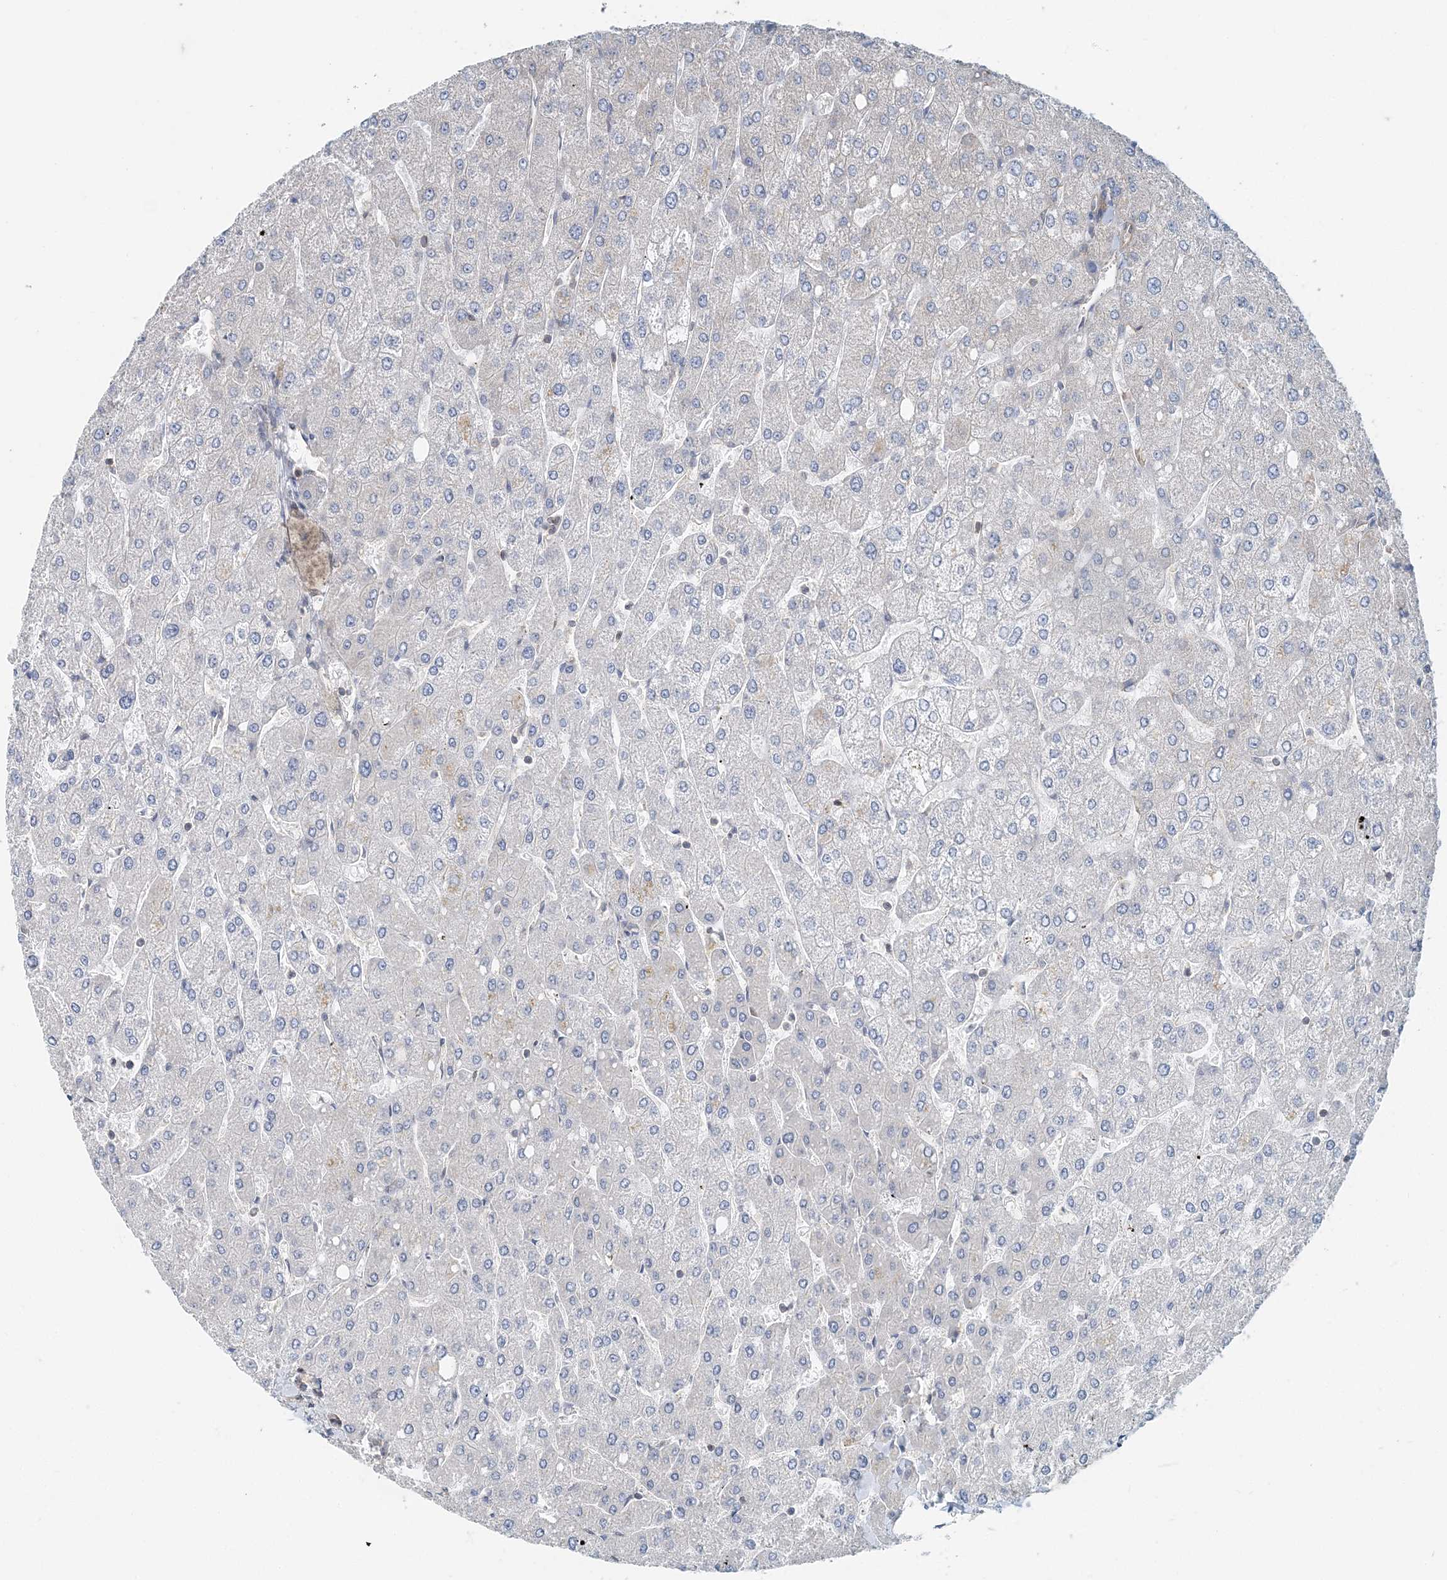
{"staining": {"intensity": "moderate", "quantity": ">75%", "location": "cytoplasmic/membranous"}, "tissue": "liver", "cell_type": "Cholangiocytes", "image_type": "normal", "snomed": [{"axis": "morphology", "description": "Normal tissue, NOS"}, {"axis": "topography", "description": "Liver"}], "caption": "Moderate cytoplasmic/membranous staining for a protein is seen in about >75% of cholangiocytes of normal liver using immunohistochemistry (IHC).", "gene": "MOB4", "patient": {"sex": "male", "age": 55}}